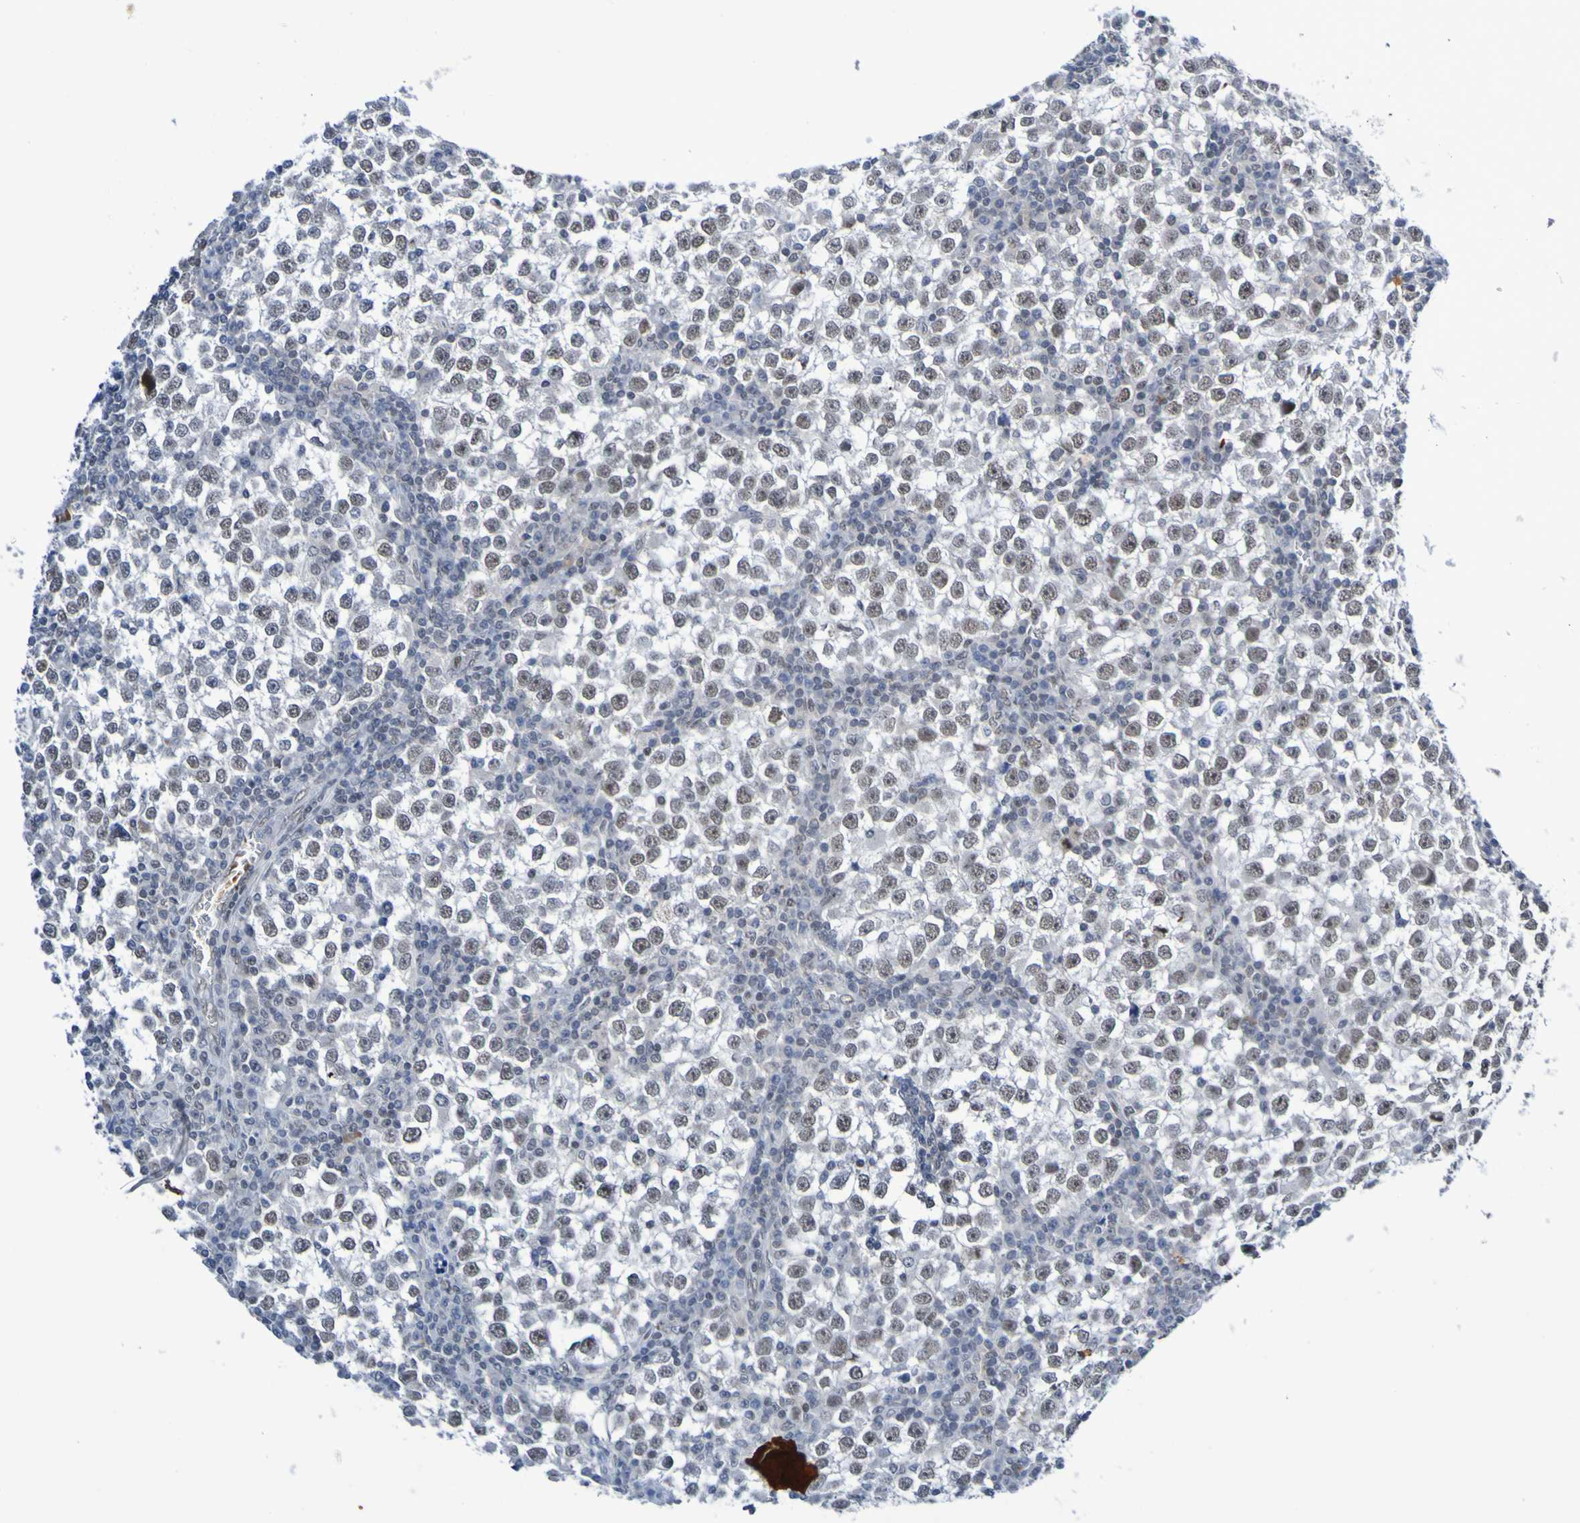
{"staining": {"intensity": "moderate", "quantity": "25%-75%", "location": "nuclear"}, "tissue": "testis cancer", "cell_type": "Tumor cells", "image_type": "cancer", "snomed": [{"axis": "morphology", "description": "Seminoma, NOS"}, {"axis": "topography", "description": "Testis"}], "caption": "Moderate nuclear positivity for a protein is identified in approximately 25%-75% of tumor cells of seminoma (testis) using immunohistochemistry (IHC).", "gene": "PCGF1", "patient": {"sex": "male", "age": 65}}